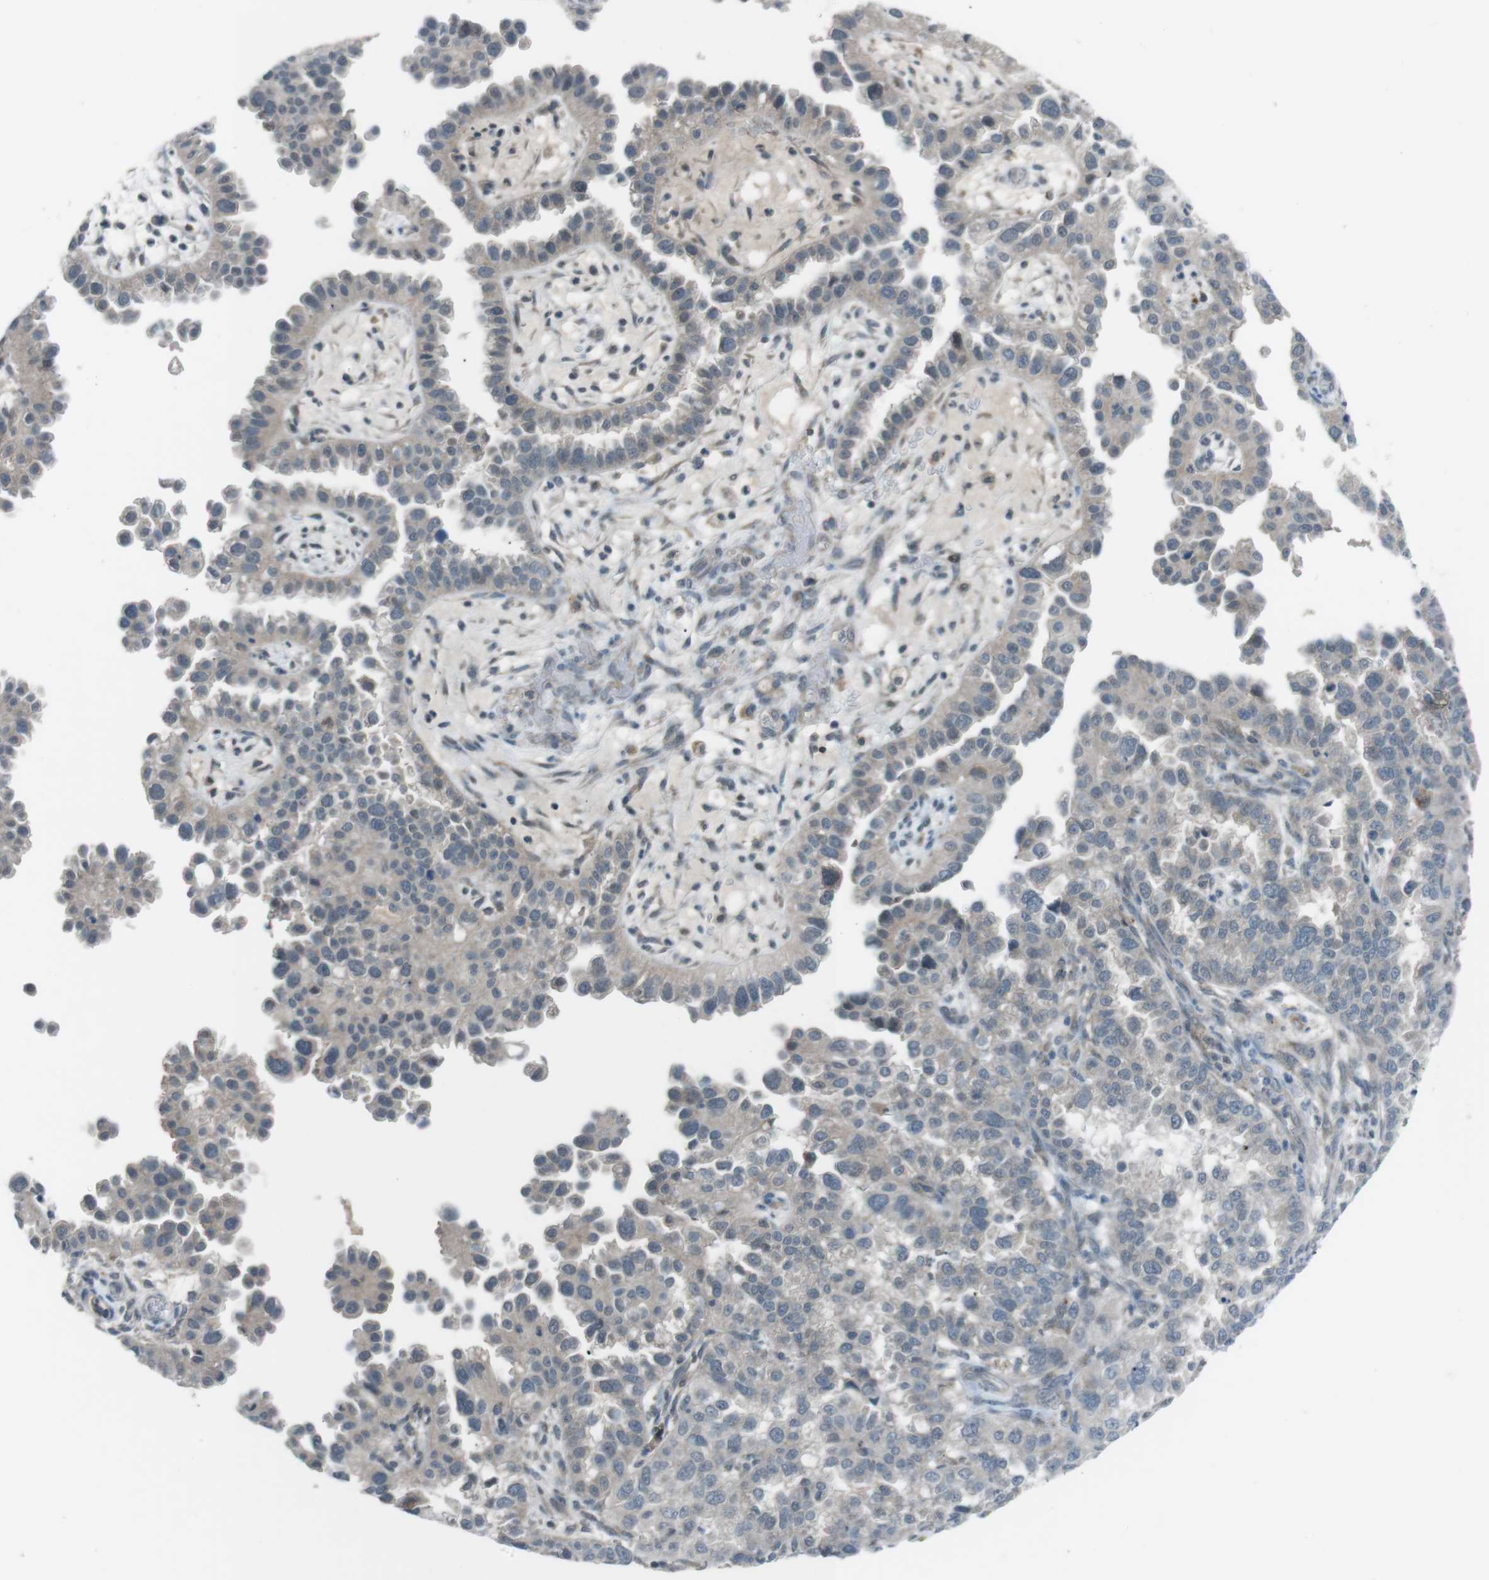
{"staining": {"intensity": "weak", "quantity": "<25%", "location": "cytoplasmic/membranous"}, "tissue": "endometrial cancer", "cell_type": "Tumor cells", "image_type": "cancer", "snomed": [{"axis": "morphology", "description": "Adenocarcinoma, NOS"}, {"axis": "topography", "description": "Endometrium"}], "caption": "Immunohistochemistry (IHC) photomicrograph of human endometrial cancer stained for a protein (brown), which displays no staining in tumor cells.", "gene": "FCRLA", "patient": {"sex": "female", "age": 85}}